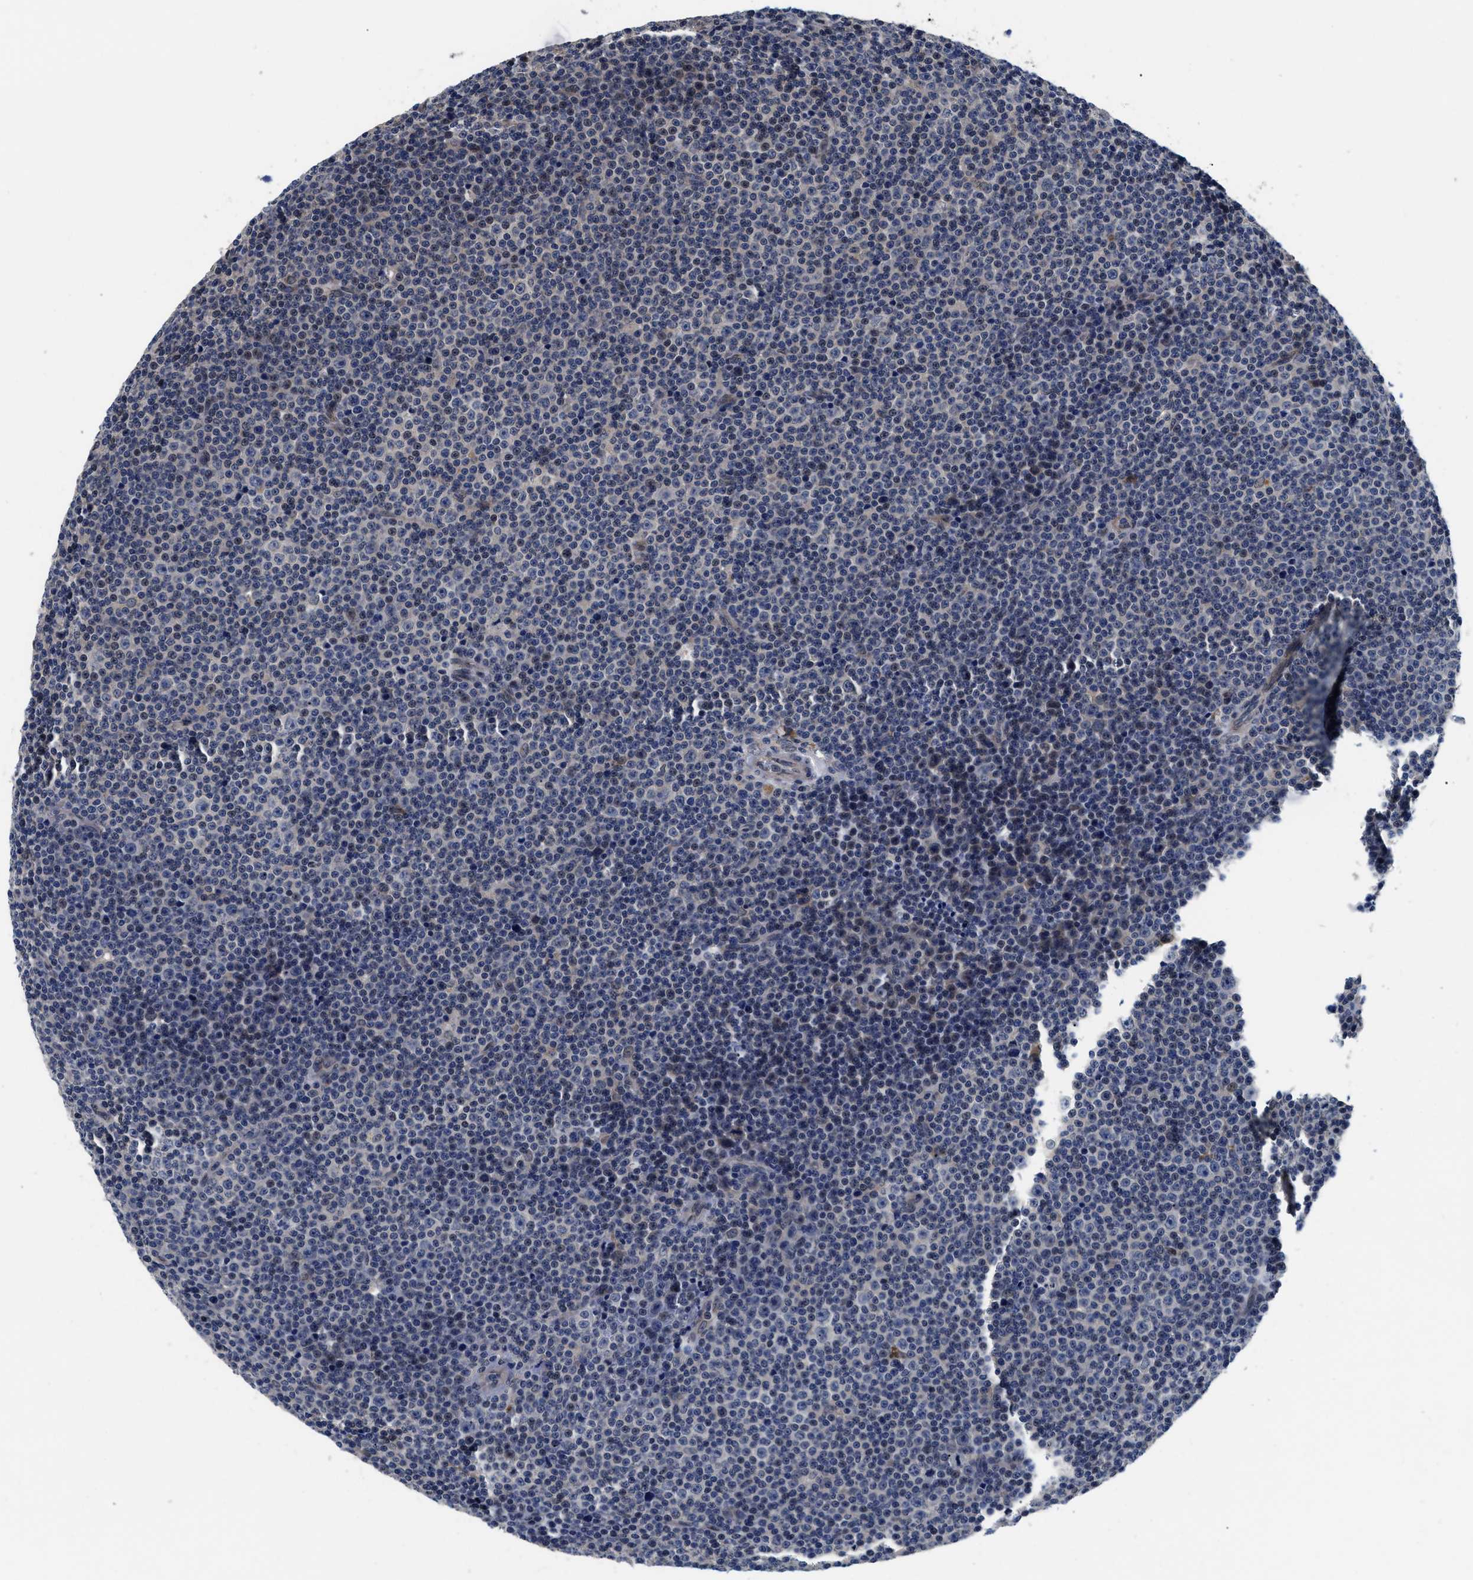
{"staining": {"intensity": "negative", "quantity": "none", "location": "none"}, "tissue": "lymphoma", "cell_type": "Tumor cells", "image_type": "cancer", "snomed": [{"axis": "morphology", "description": "Malignant lymphoma, non-Hodgkin's type, Low grade"}, {"axis": "topography", "description": "Lymph node"}], "caption": "The immunohistochemistry (IHC) histopathology image has no significant positivity in tumor cells of lymphoma tissue. The staining is performed using DAB (3,3'-diaminobenzidine) brown chromogen with nuclei counter-stained in using hematoxylin.", "gene": "SNX10", "patient": {"sex": "female", "age": 67}}